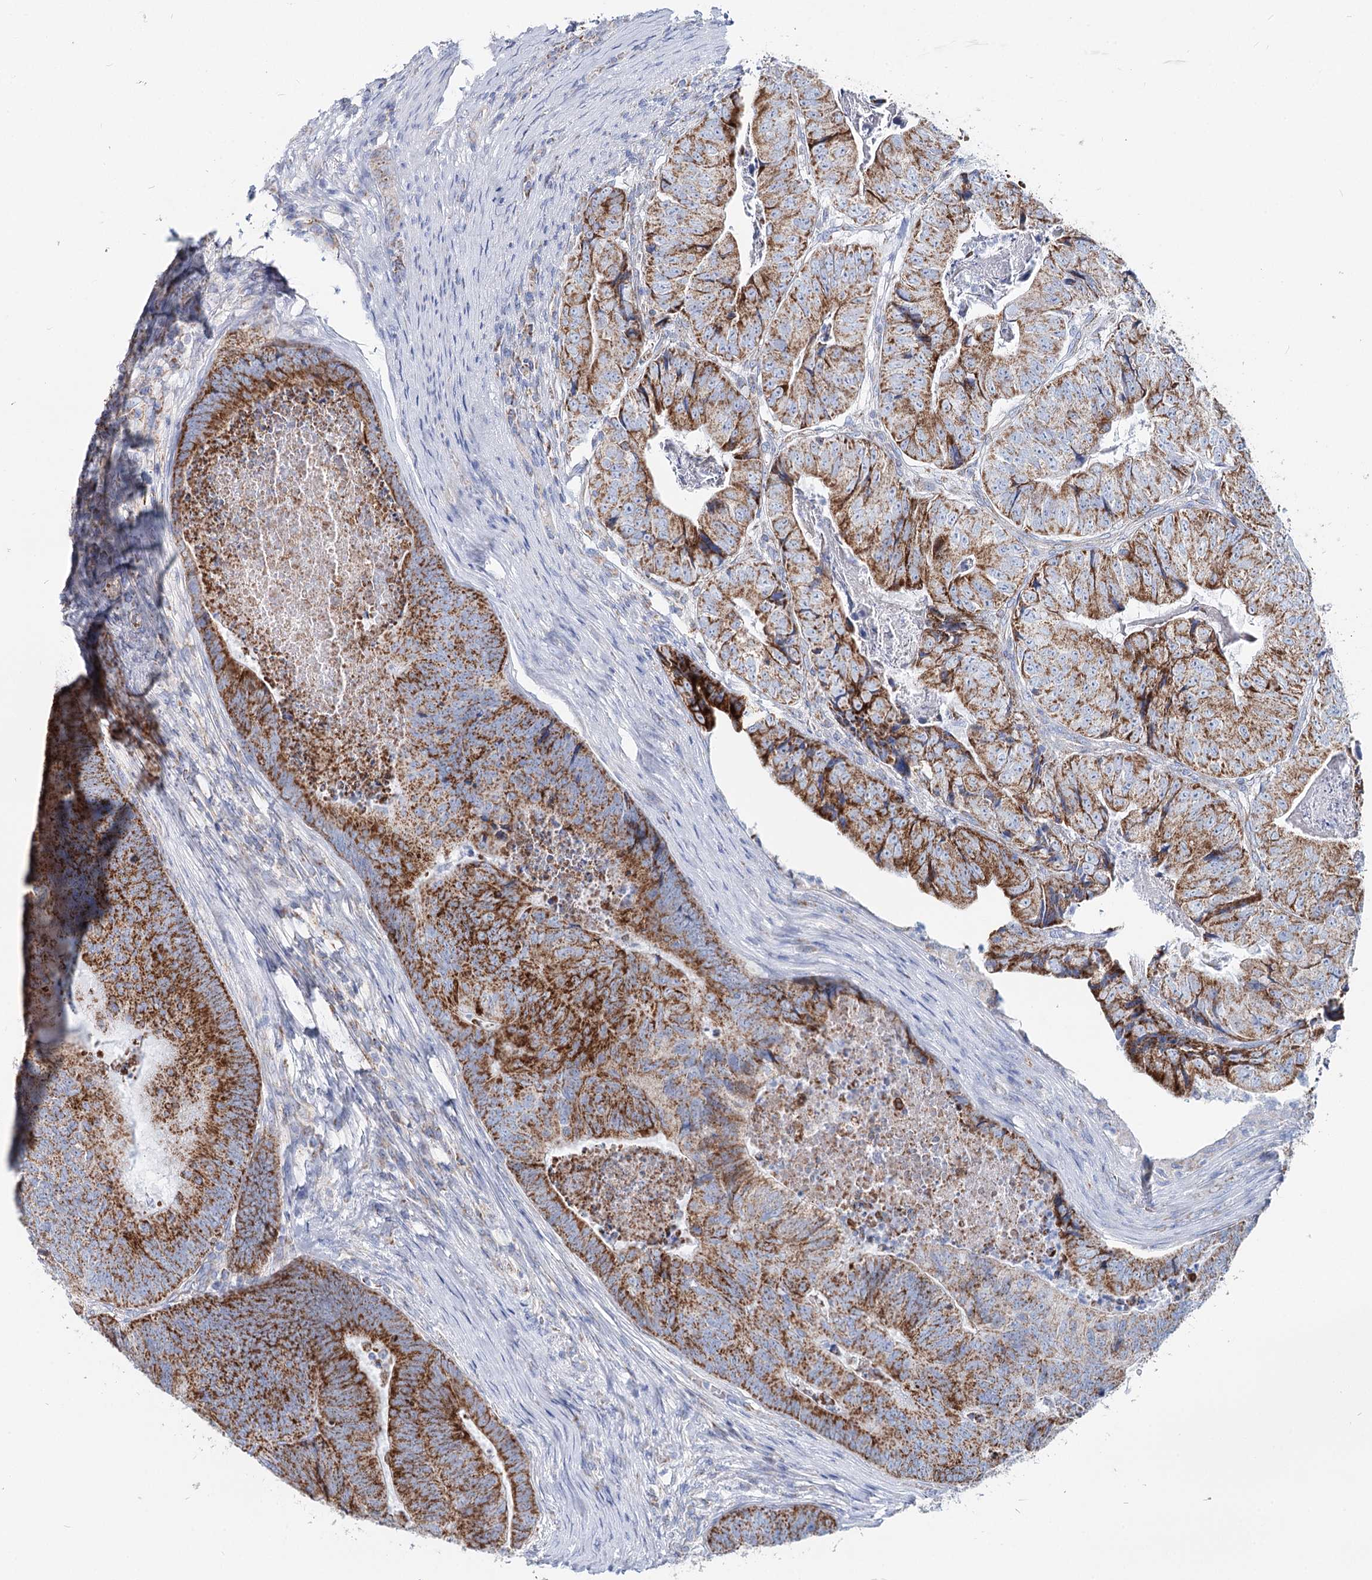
{"staining": {"intensity": "strong", "quantity": "25%-75%", "location": "cytoplasmic/membranous"}, "tissue": "colorectal cancer", "cell_type": "Tumor cells", "image_type": "cancer", "snomed": [{"axis": "morphology", "description": "Adenocarcinoma, NOS"}, {"axis": "topography", "description": "Colon"}], "caption": "The micrograph exhibits immunohistochemical staining of colorectal cancer. There is strong cytoplasmic/membranous expression is identified in about 25%-75% of tumor cells.", "gene": "MCCC2", "patient": {"sex": "female", "age": 67}}